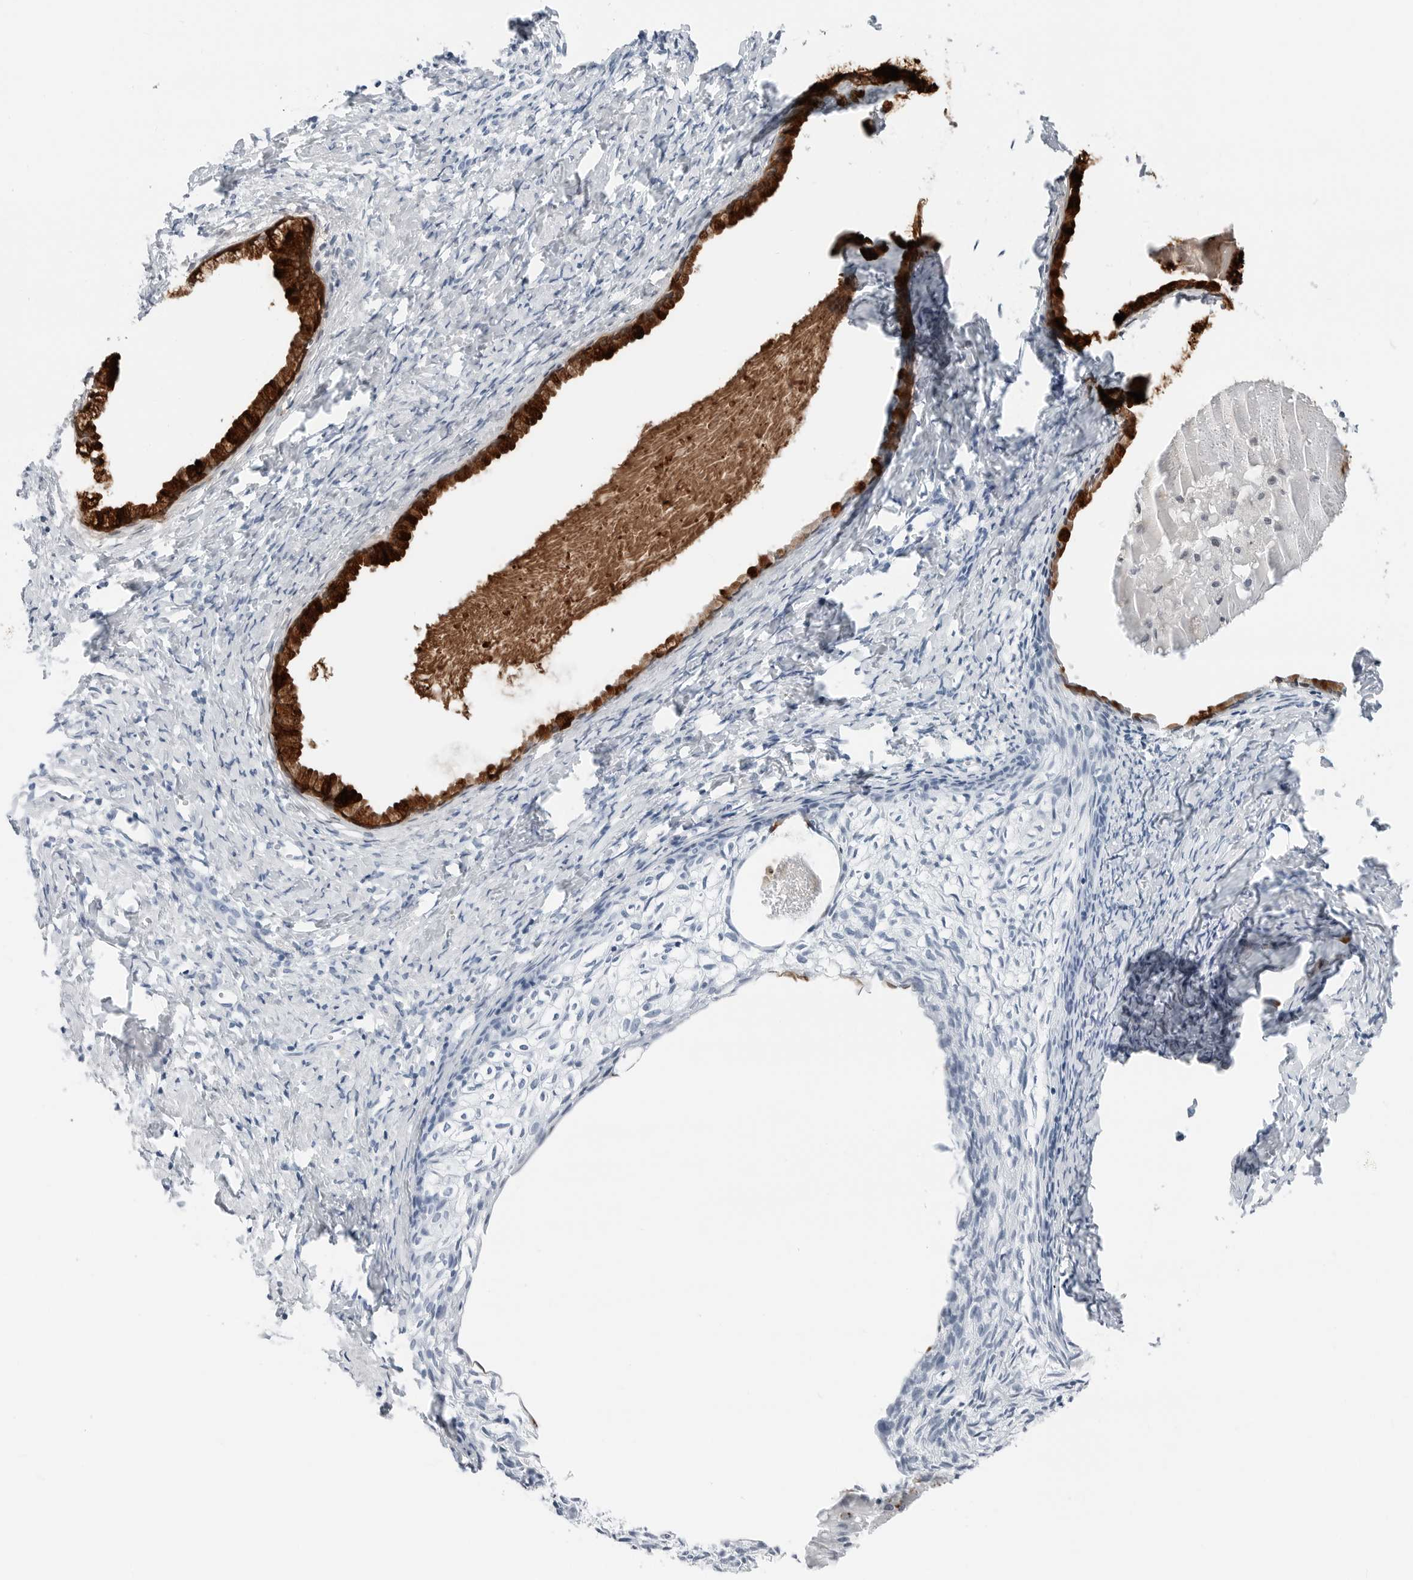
{"staining": {"intensity": "strong", "quantity": ">75%", "location": "cytoplasmic/membranous"}, "tissue": "cervix", "cell_type": "Glandular cells", "image_type": "normal", "snomed": [{"axis": "morphology", "description": "Normal tissue, NOS"}, {"axis": "topography", "description": "Cervix"}], "caption": "A high-resolution image shows IHC staining of benign cervix, which shows strong cytoplasmic/membranous expression in approximately >75% of glandular cells.", "gene": "SLPI", "patient": {"sex": "female", "age": 75}}